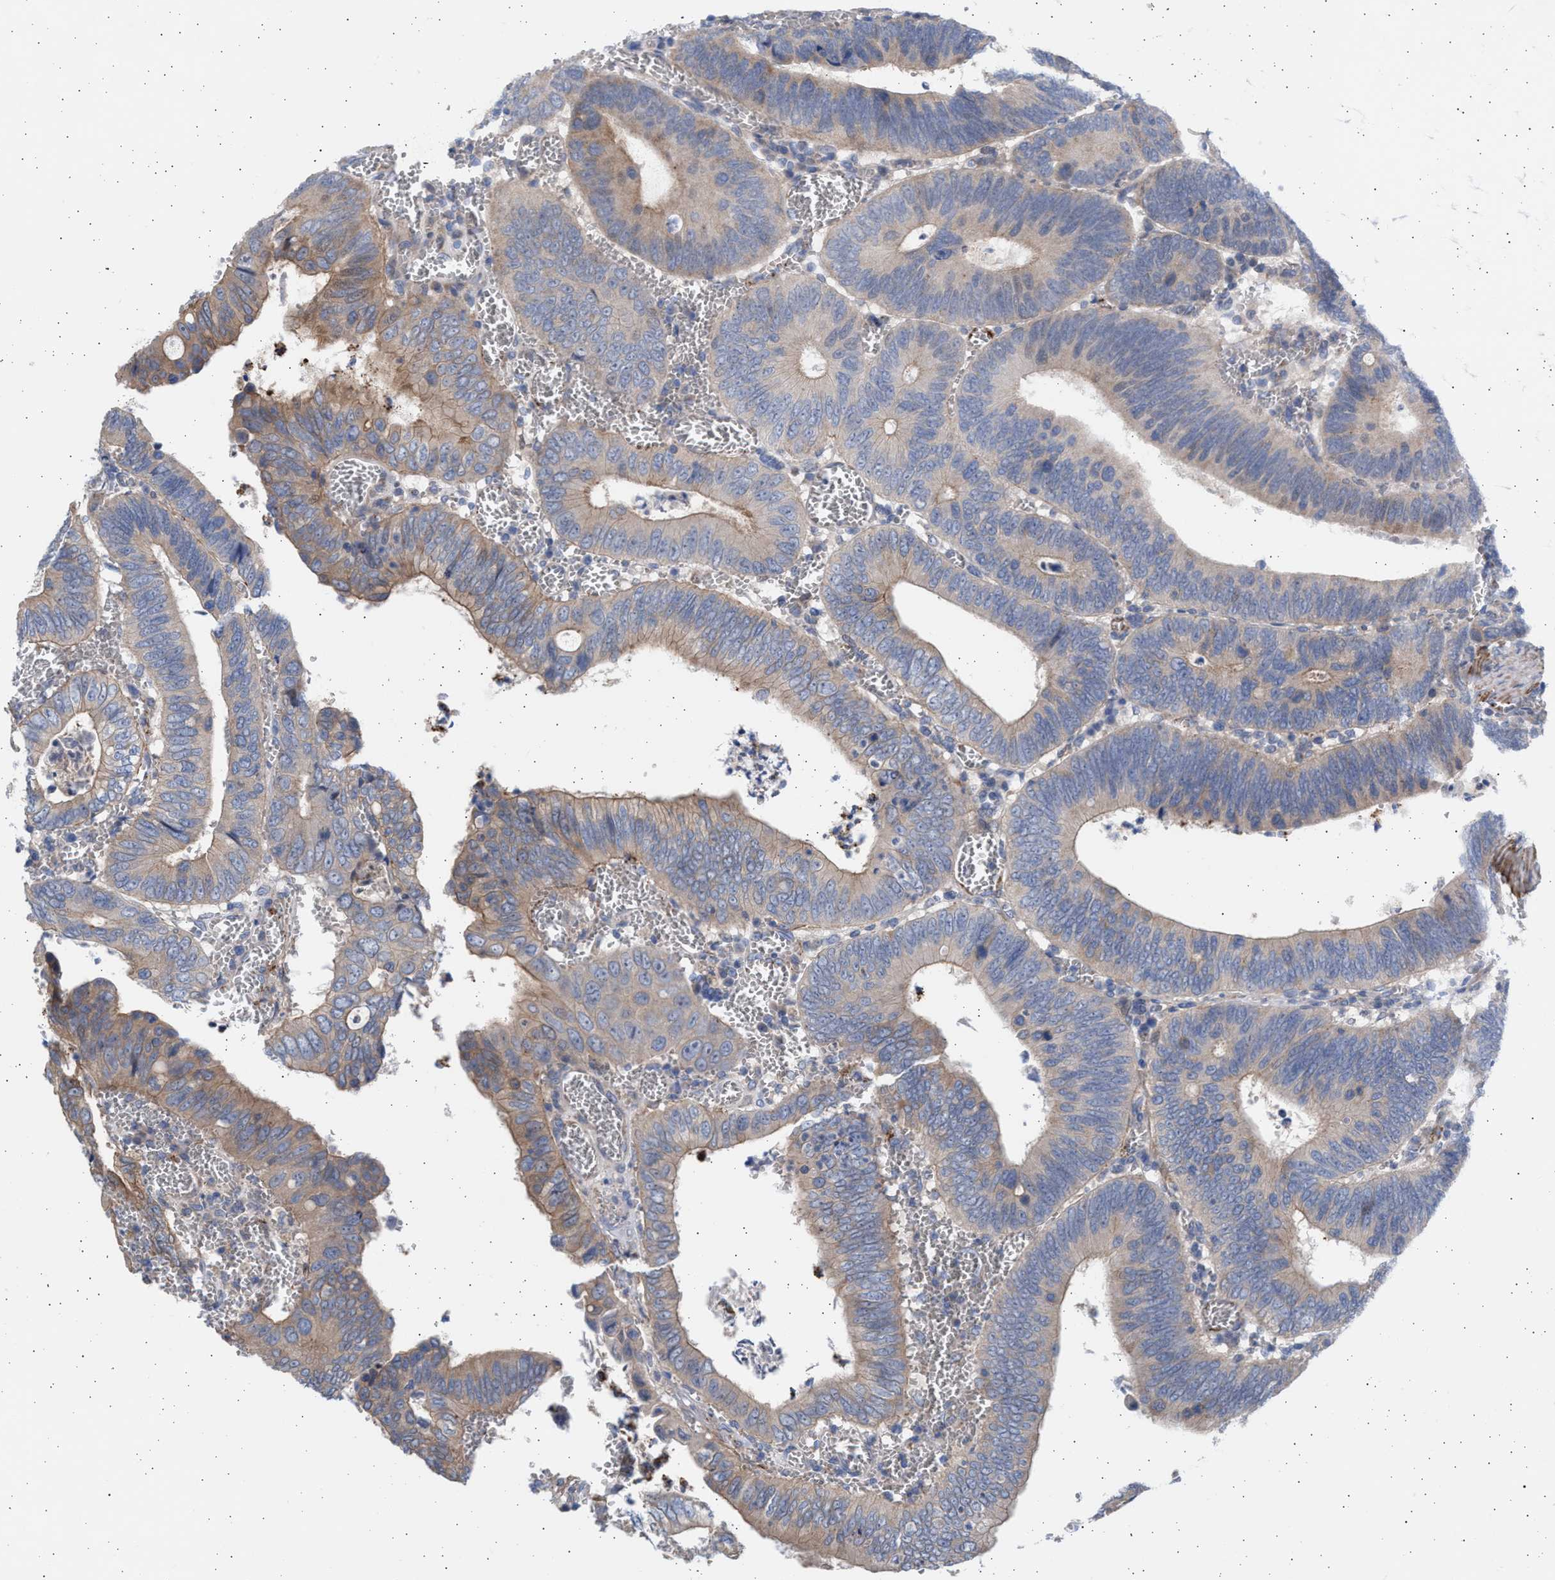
{"staining": {"intensity": "weak", "quantity": ">75%", "location": "cytoplasmic/membranous"}, "tissue": "colorectal cancer", "cell_type": "Tumor cells", "image_type": "cancer", "snomed": [{"axis": "morphology", "description": "Inflammation, NOS"}, {"axis": "morphology", "description": "Adenocarcinoma, NOS"}, {"axis": "topography", "description": "Colon"}], "caption": "Weak cytoplasmic/membranous staining is identified in about >75% of tumor cells in adenocarcinoma (colorectal). (DAB (3,3'-diaminobenzidine) IHC with brightfield microscopy, high magnification).", "gene": "NBR1", "patient": {"sex": "male", "age": 72}}